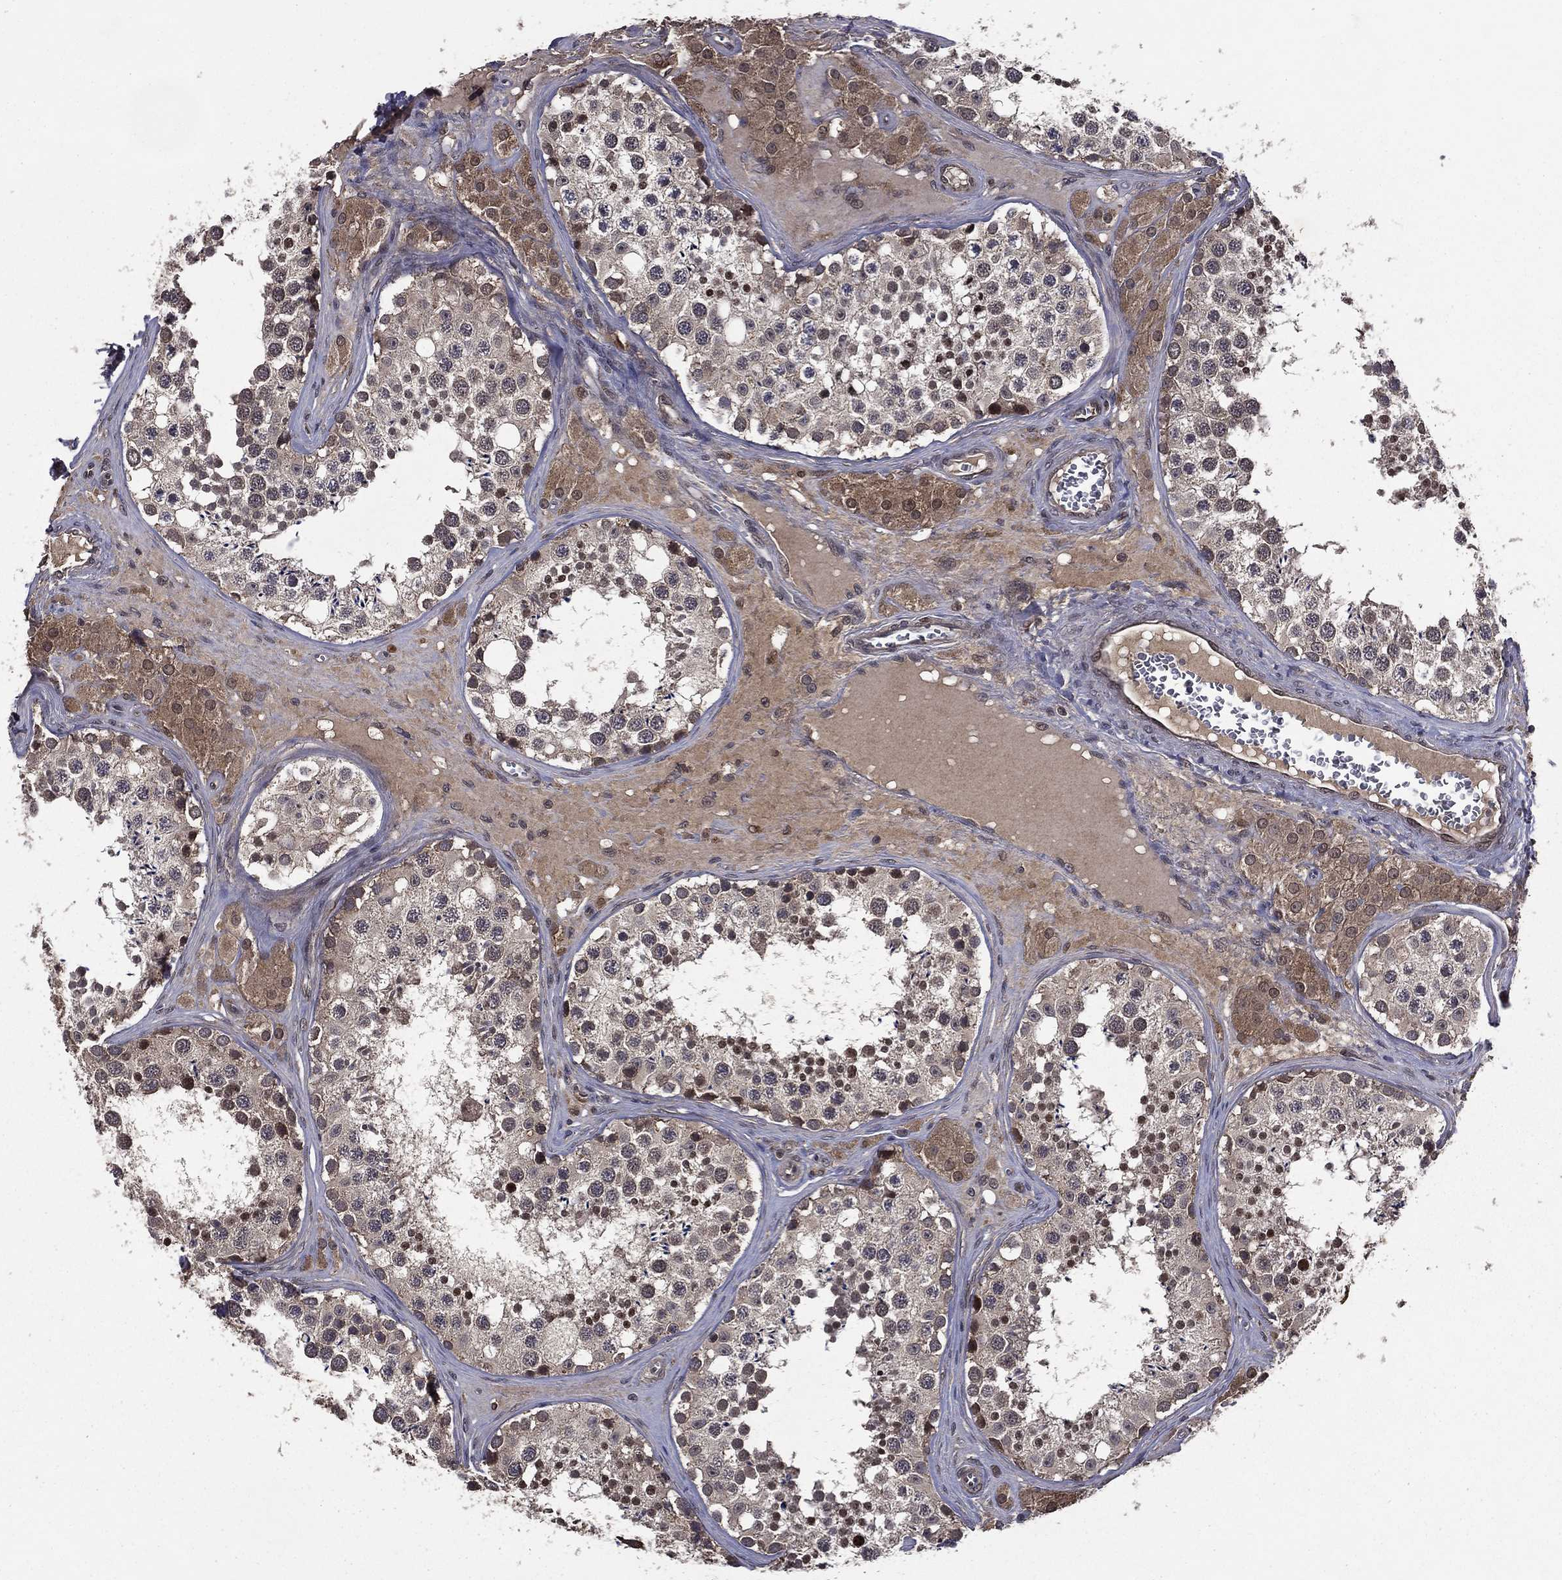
{"staining": {"intensity": "moderate", "quantity": "<25%", "location": "cytoplasmic/membranous,nuclear"}, "tissue": "testis", "cell_type": "Cells in seminiferous ducts", "image_type": "normal", "snomed": [{"axis": "morphology", "description": "Normal tissue, NOS"}, {"axis": "topography", "description": "Testis"}], "caption": "A brown stain shows moderate cytoplasmic/membranous,nuclear staining of a protein in cells in seminiferous ducts of unremarkable testis. The staining was performed using DAB (3,3'-diaminobenzidine) to visualize the protein expression in brown, while the nuclei were stained in blue with hematoxylin (Magnification: 20x).", "gene": "FGD1", "patient": {"sex": "male", "age": 31}}